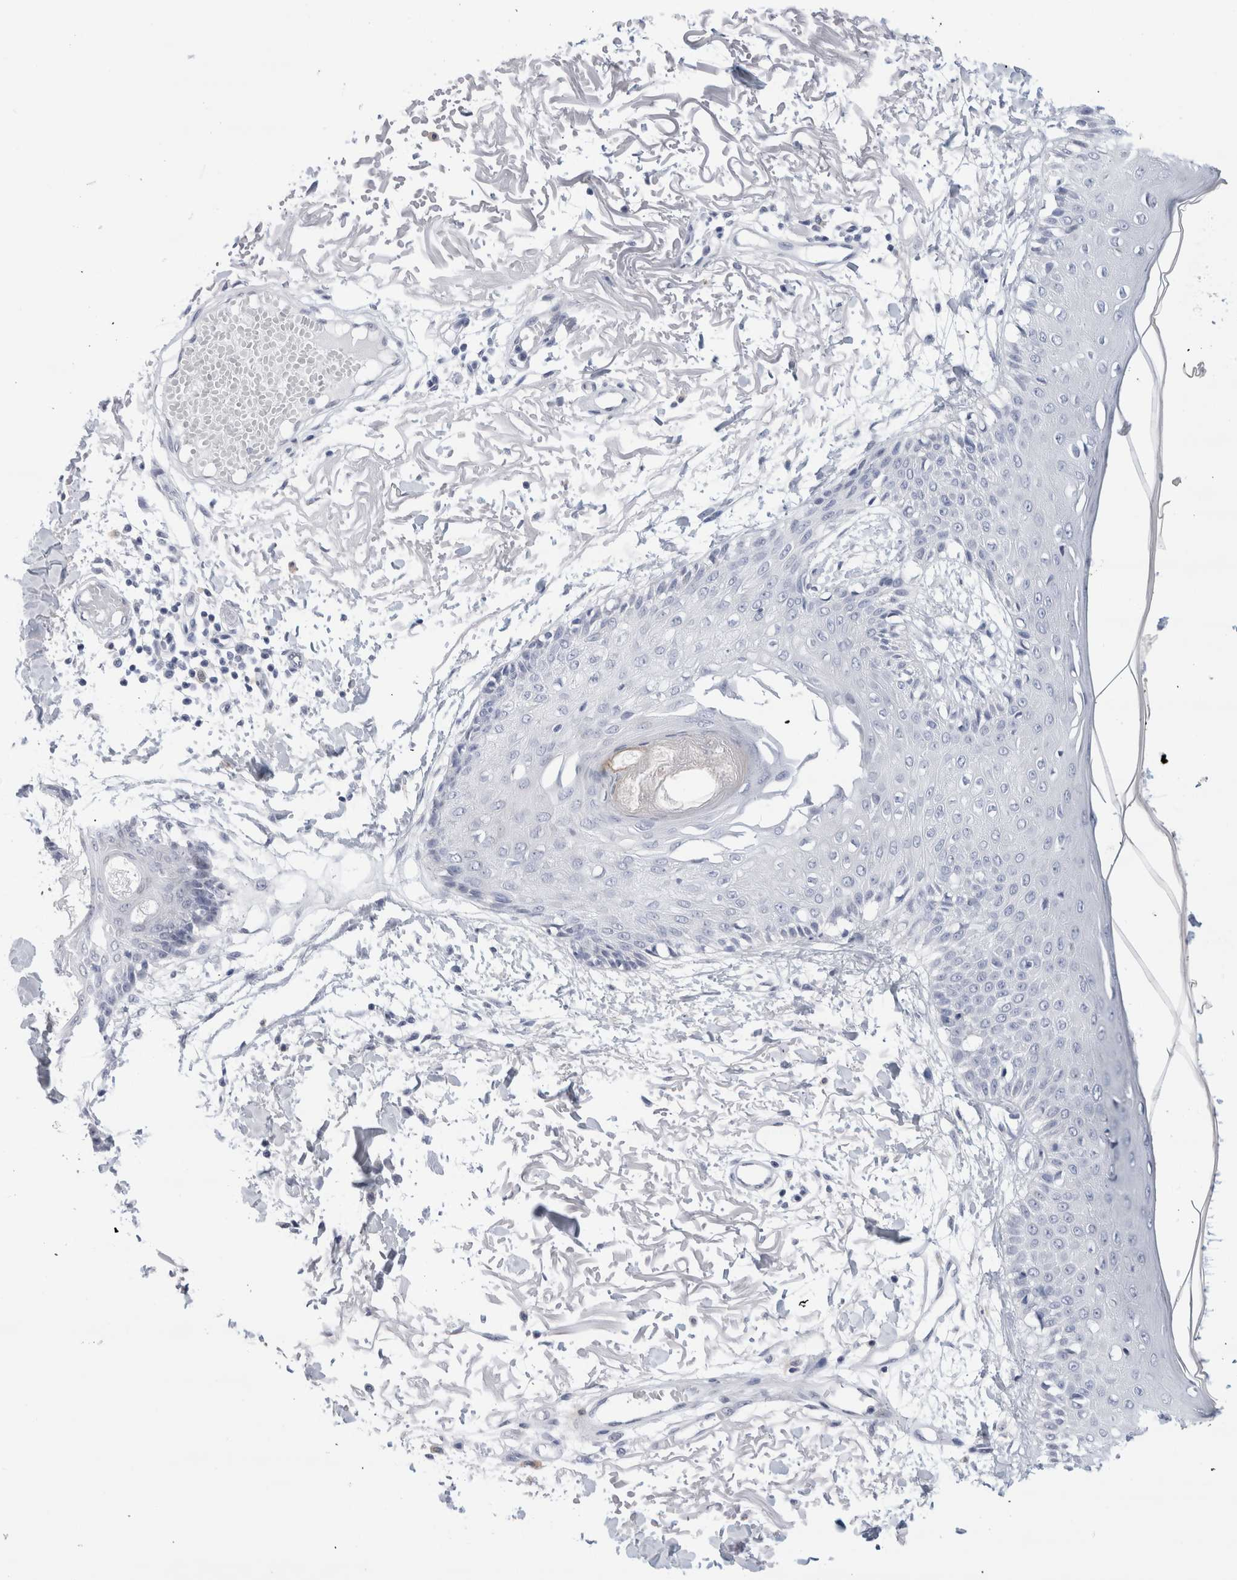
{"staining": {"intensity": "negative", "quantity": "none", "location": "none"}, "tissue": "skin", "cell_type": "Fibroblasts", "image_type": "normal", "snomed": [{"axis": "morphology", "description": "Normal tissue, NOS"}, {"axis": "morphology", "description": "Squamous cell carcinoma, NOS"}, {"axis": "topography", "description": "Skin"}, {"axis": "topography", "description": "Peripheral nerve tissue"}], "caption": "Micrograph shows no significant protein expression in fibroblasts of unremarkable skin. (Brightfield microscopy of DAB (3,3'-diaminobenzidine) immunohistochemistry (IHC) at high magnification).", "gene": "SLC22A12", "patient": {"sex": "male", "age": 83}}